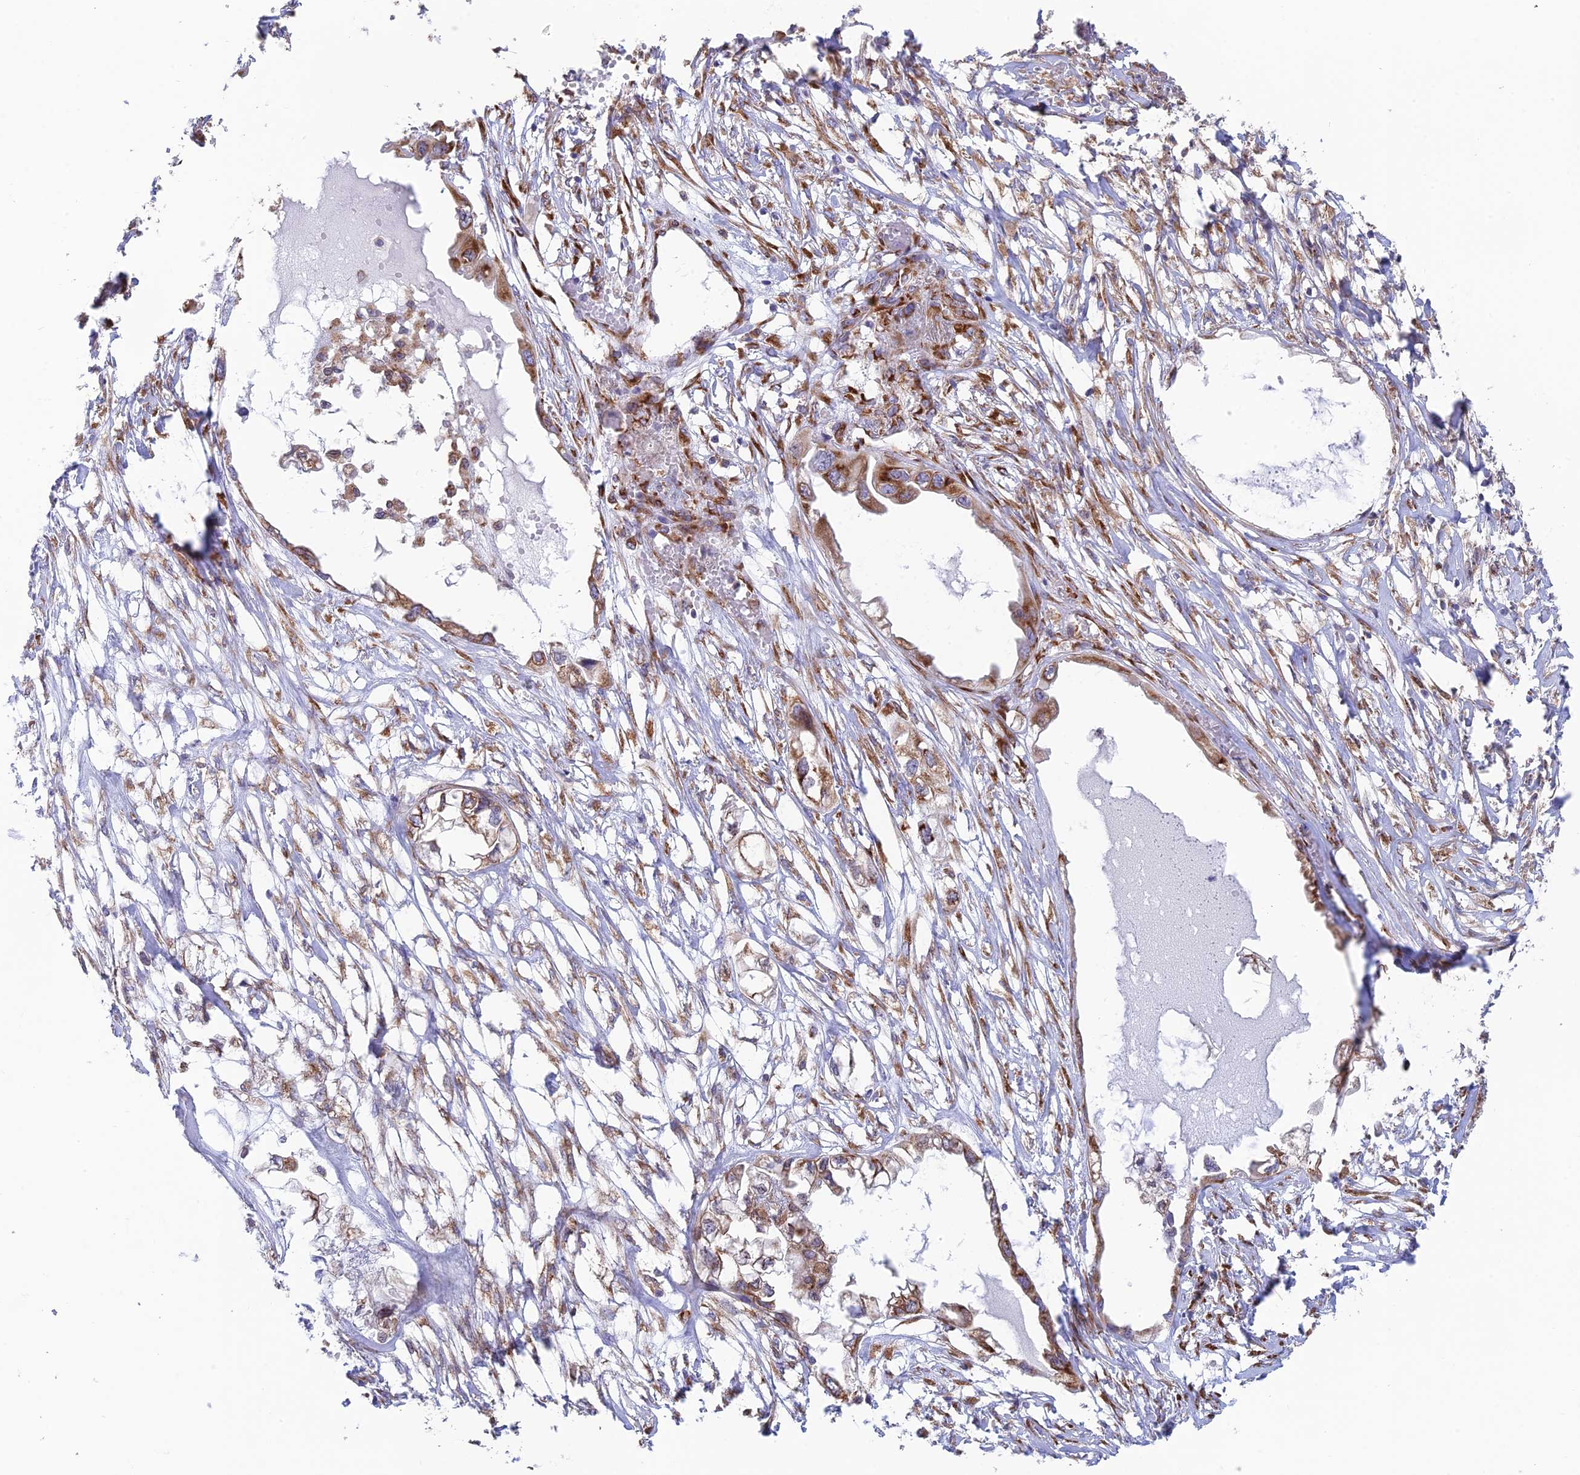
{"staining": {"intensity": "strong", "quantity": "25%-75%", "location": "cytoplasmic/membranous"}, "tissue": "endometrial cancer", "cell_type": "Tumor cells", "image_type": "cancer", "snomed": [{"axis": "morphology", "description": "Adenocarcinoma, NOS"}, {"axis": "morphology", "description": "Adenocarcinoma, metastatic, NOS"}, {"axis": "topography", "description": "Adipose tissue"}, {"axis": "topography", "description": "Endometrium"}], "caption": "Protein expression analysis of human endometrial adenocarcinoma reveals strong cytoplasmic/membranous positivity in about 25%-75% of tumor cells. The staining is performed using DAB brown chromogen to label protein expression. The nuclei are counter-stained blue using hematoxylin.", "gene": "CCDC69", "patient": {"sex": "female", "age": 67}}